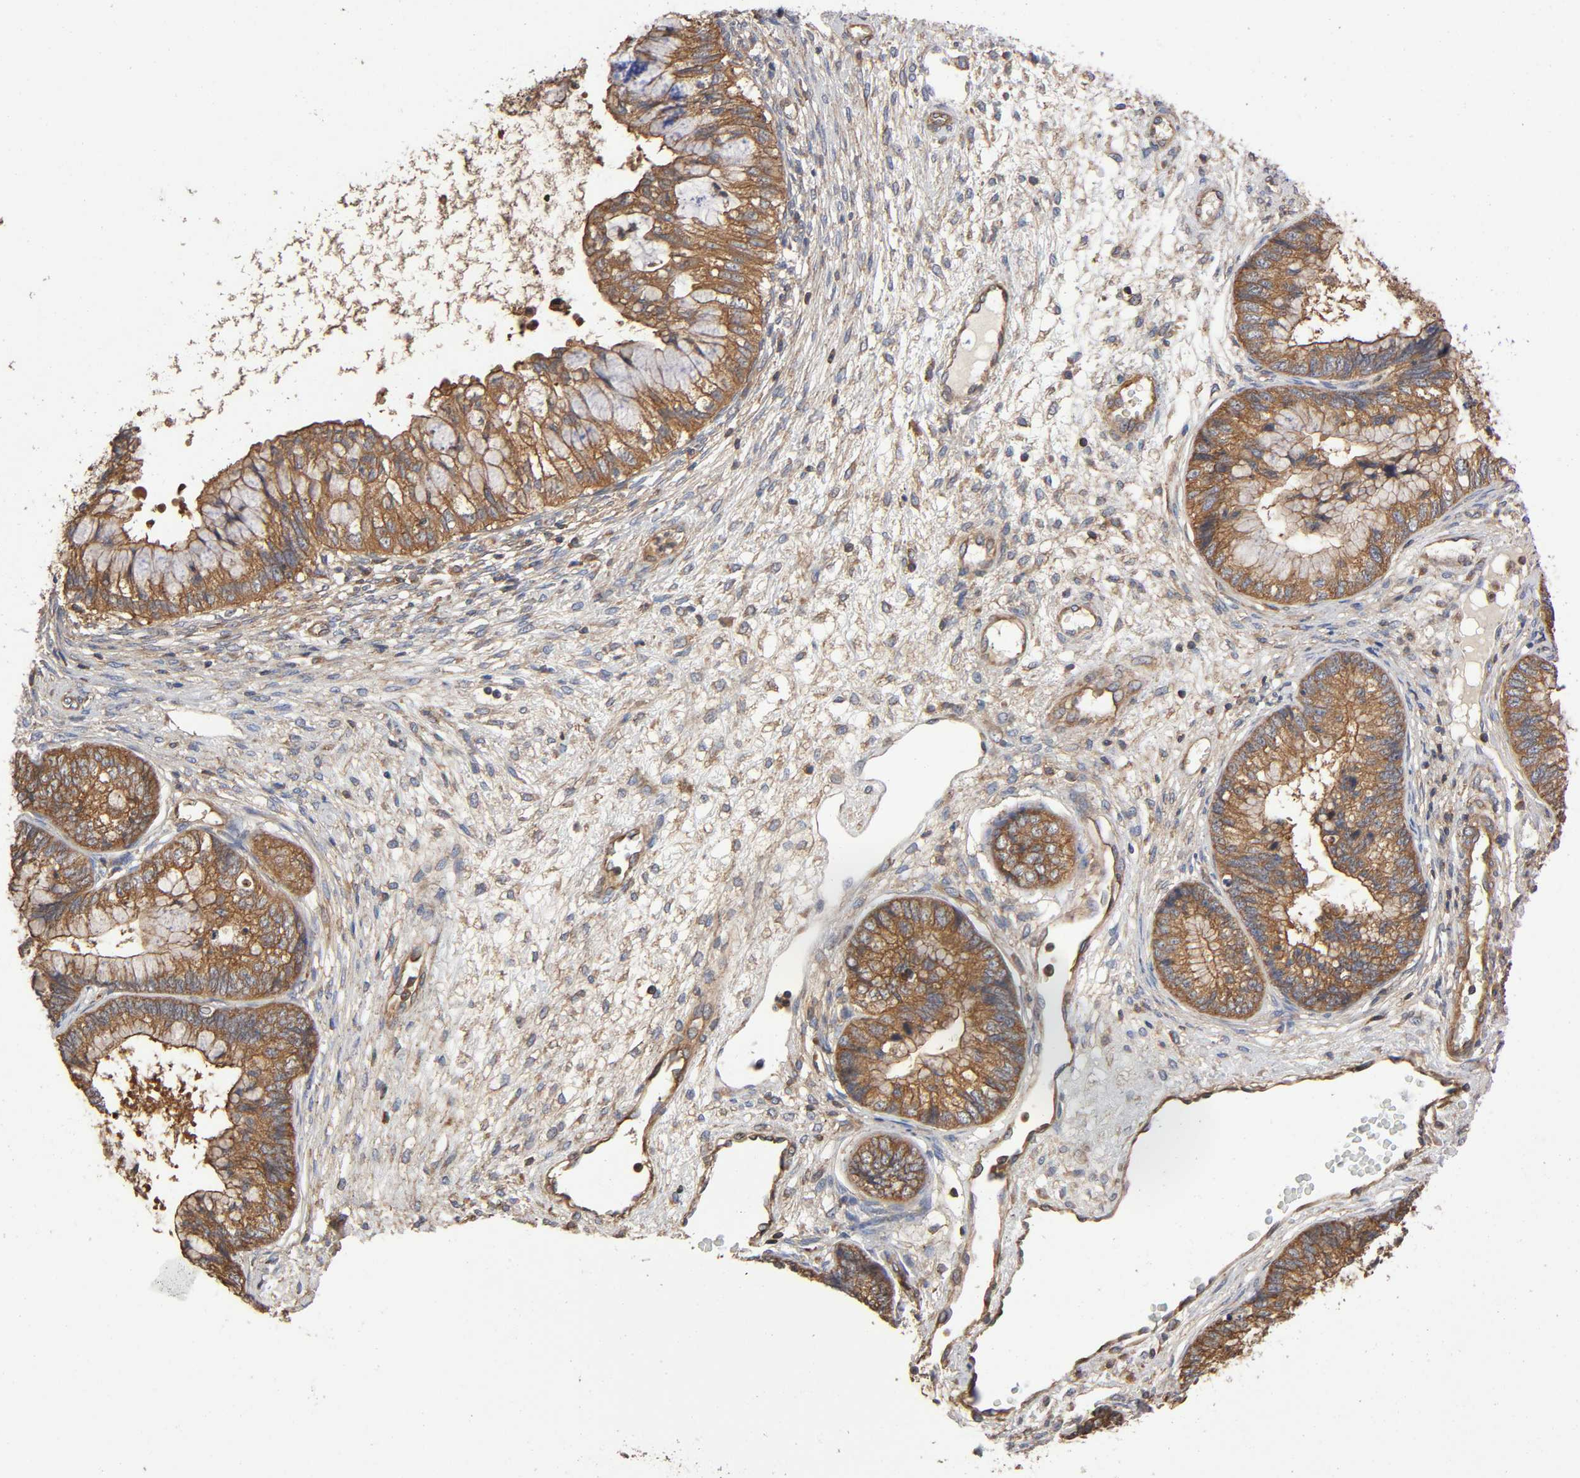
{"staining": {"intensity": "moderate", "quantity": ">75%", "location": "cytoplasmic/membranous"}, "tissue": "cervical cancer", "cell_type": "Tumor cells", "image_type": "cancer", "snomed": [{"axis": "morphology", "description": "Adenocarcinoma, NOS"}, {"axis": "topography", "description": "Cervix"}], "caption": "Immunohistochemical staining of cervical adenocarcinoma displays medium levels of moderate cytoplasmic/membranous expression in about >75% of tumor cells.", "gene": "LAMTOR2", "patient": {"sex": "female", "age": 44}}